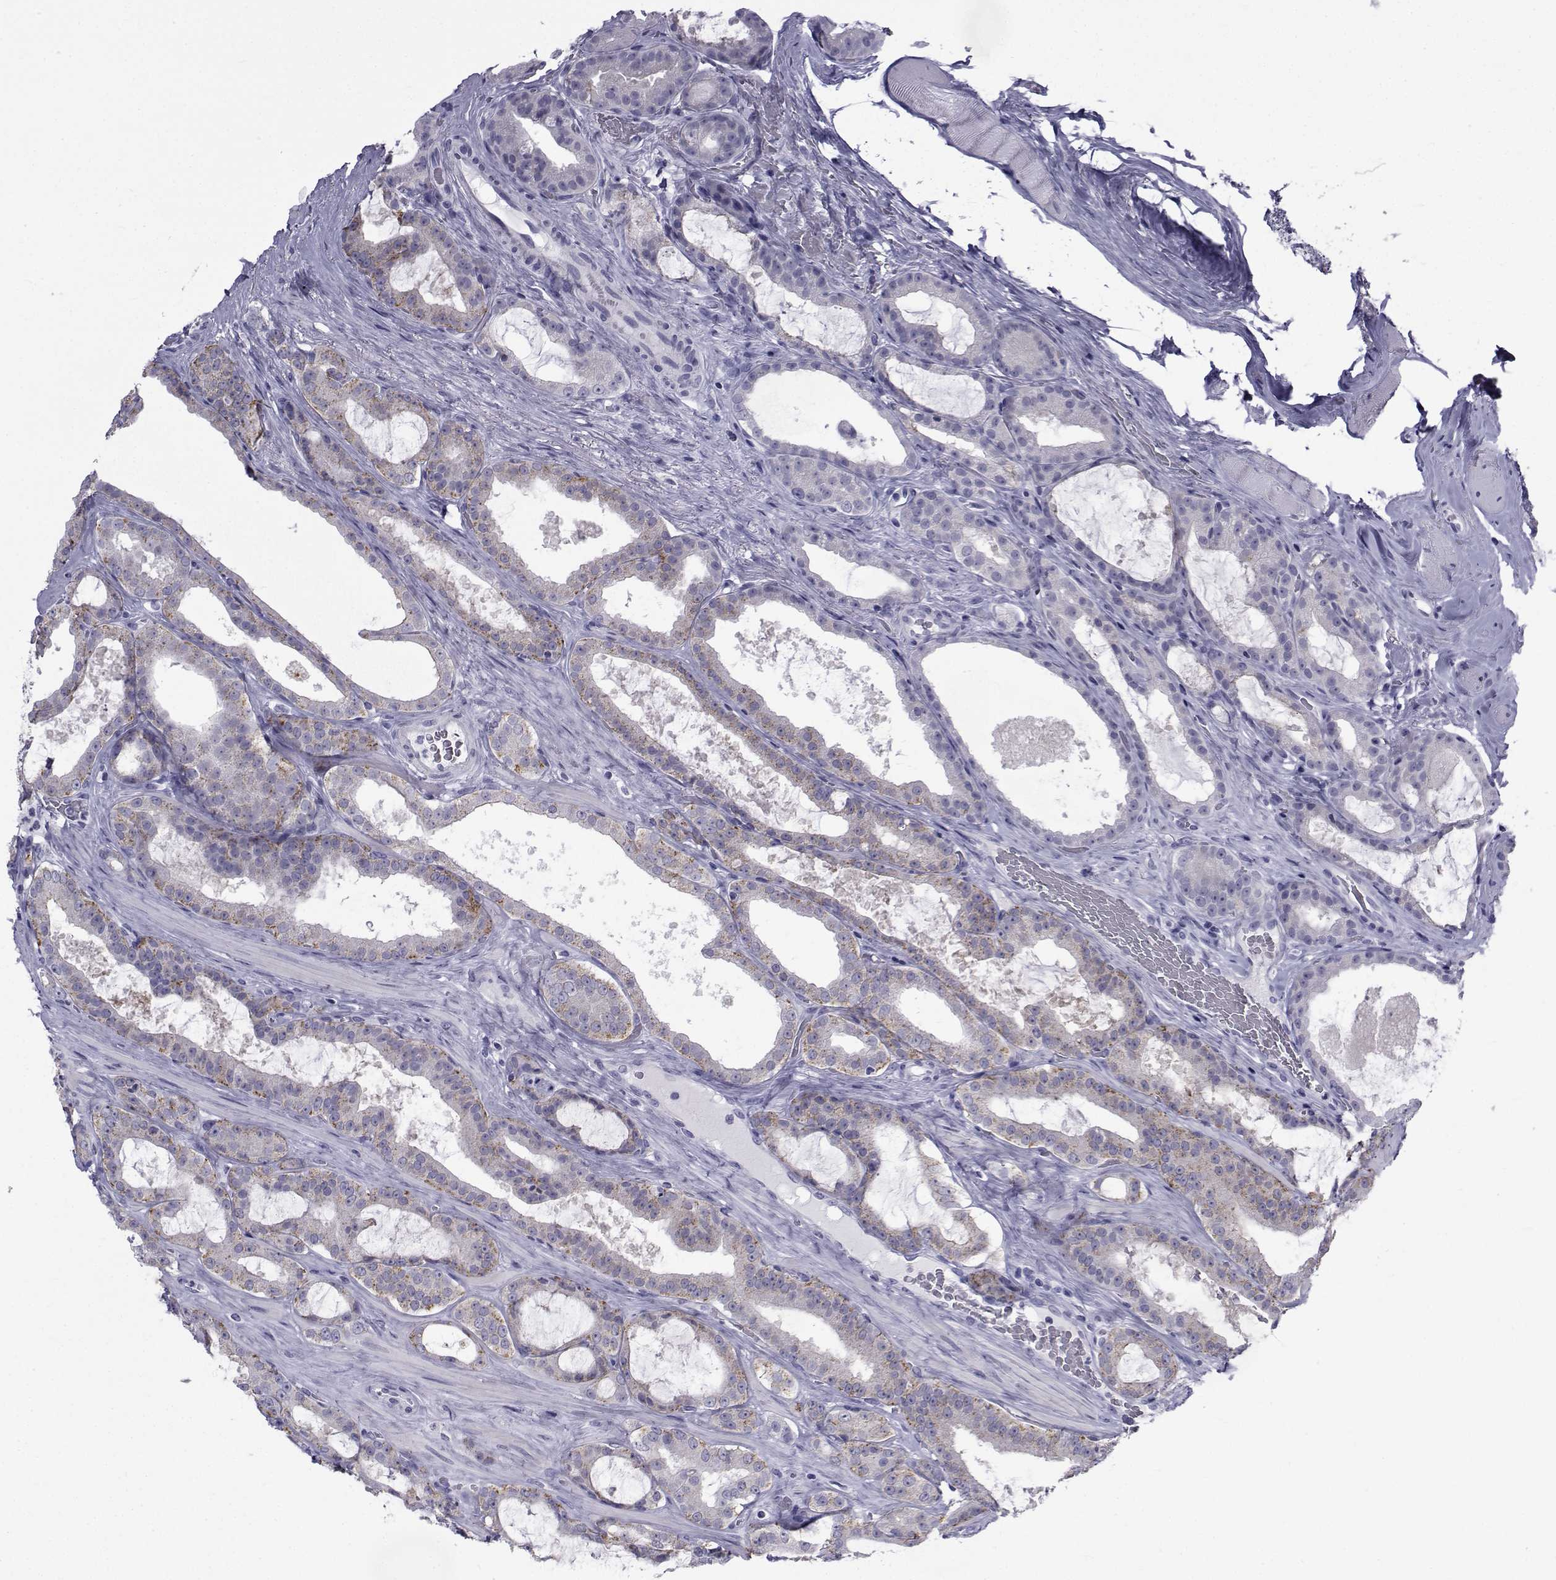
{"staining": {"intensity": "moderate", "quantity": "25%-75%", "location": "cytoplasmic/membranous"}, "tissue": "prostate cancer", "cell_type": "Tumor cells", "image_type": "cancer", "snomed": [{"axis": "morphology", "description": "Adenocarcinoma, NOS"}, {"axis": "topography", "description": "Prostate"}], "caption": "Adenocarcinoma (prostate) stained with DAB (3,3'-diaminobenzidine) IHC exhibits medium levels of moderate cytoplasmic/membranous positivity in approximately 25%-75% of tumor cells.", "gene": "PDE6H", "patient": {"sex": "male", "age": 67}}